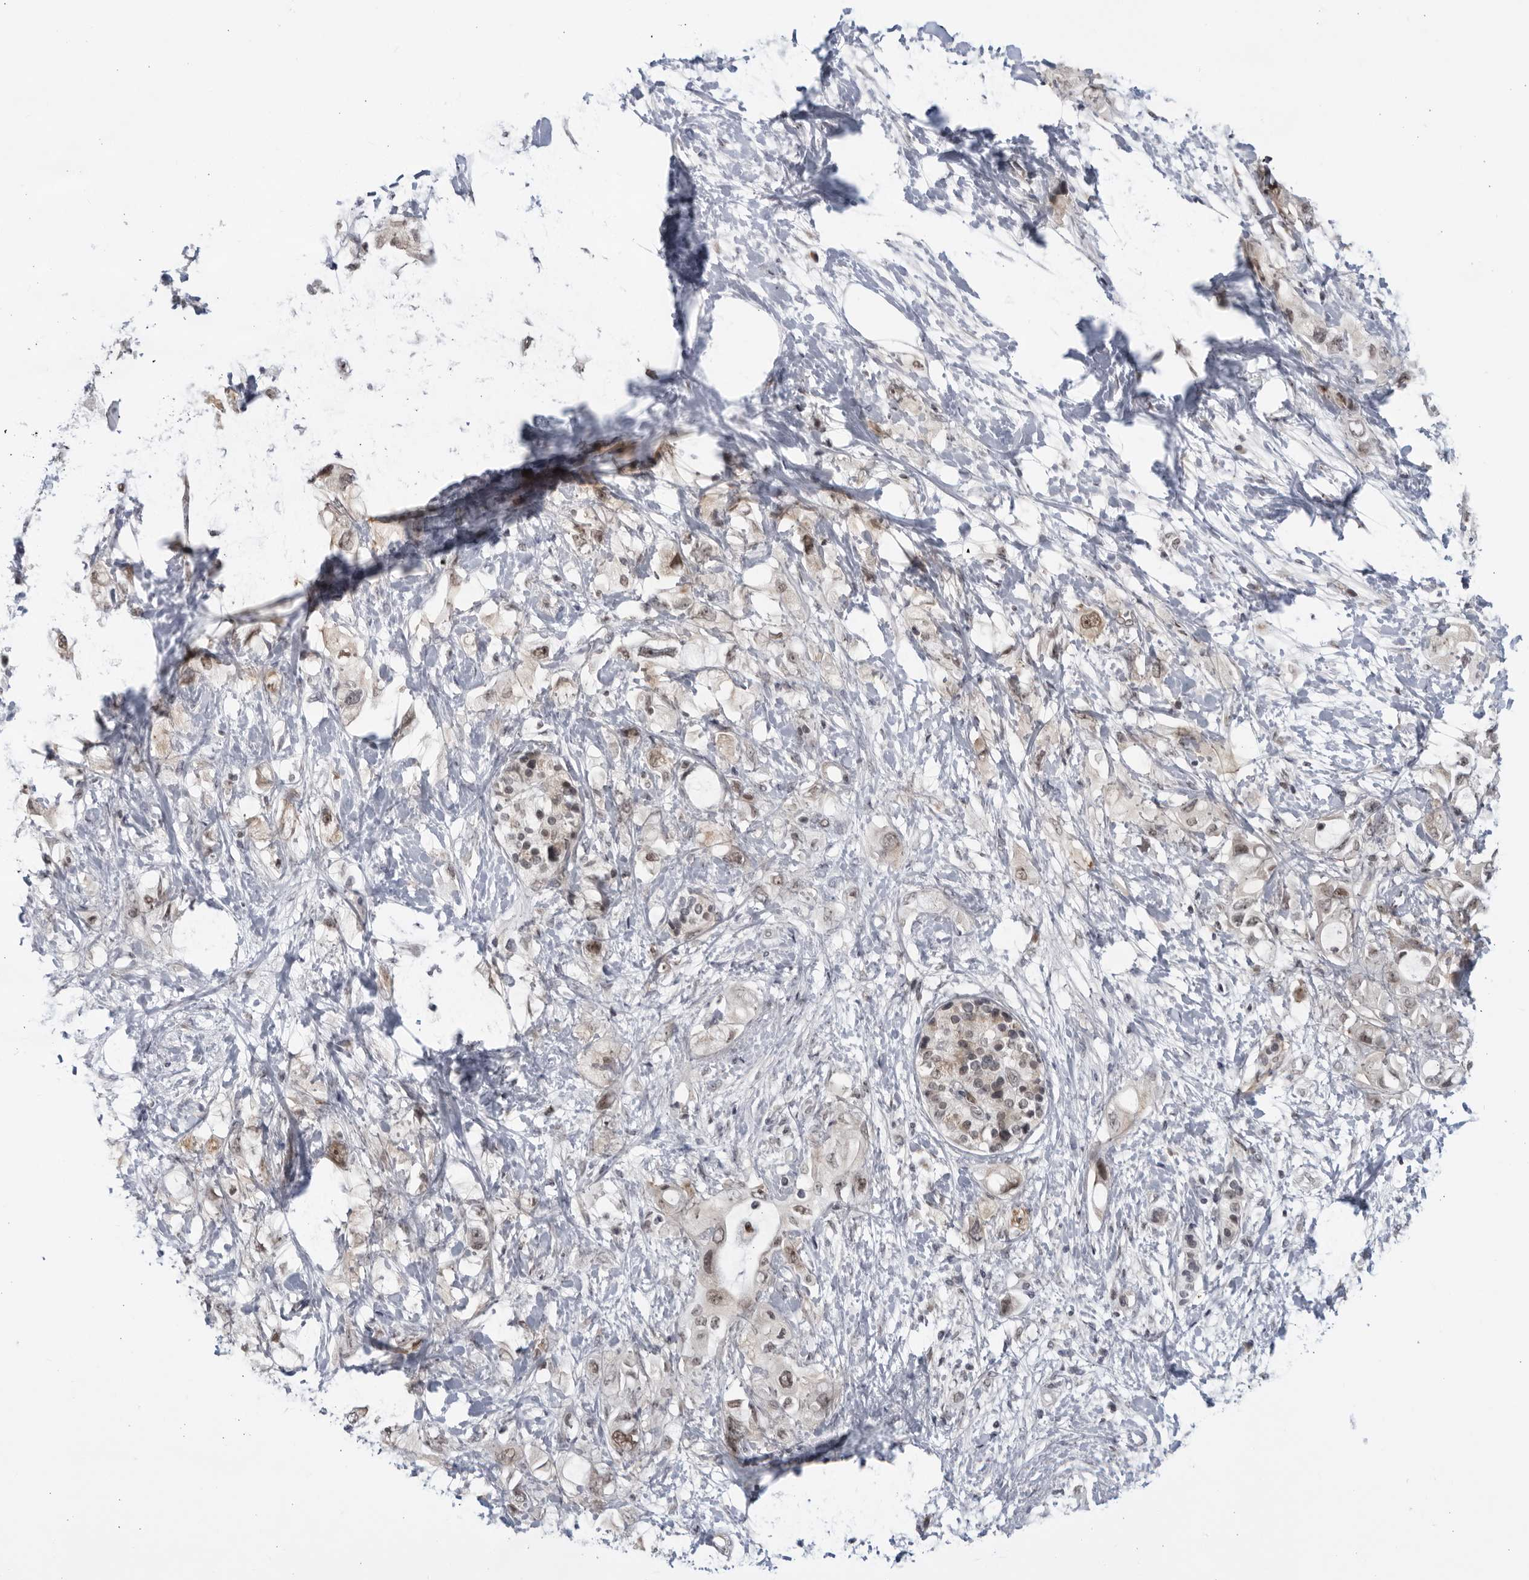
{"staining": {"intensity": "weak", "quantity": ">75%", "location": "cytoplasmic/membranous,nuclear"}, "tissue": "pancreatic cancer", "cell_type": "Tumor cells", "image_type": "cancer", "snomed": [{"axis": "morphology", "description": "Adenocarcinoma, NOS"}, {"axis": "topography", "description": "Pancreas"}], "caption": "IHC staining of pancreatic cancer (adenocarcinoma), which demonstrates low levels of weak cytoplasmic/membranous and nuclear expression in approximately >75% of tumor cells indicating weak cytoplasmic/membranous and nuclear protein staining. The staining was performed using DAB (brown) for protein detection and nuclei were counterstained in hematoxylin (blue).", "gene": "ITGB3BP", "patient": {"sex": "female", "age": 56}}